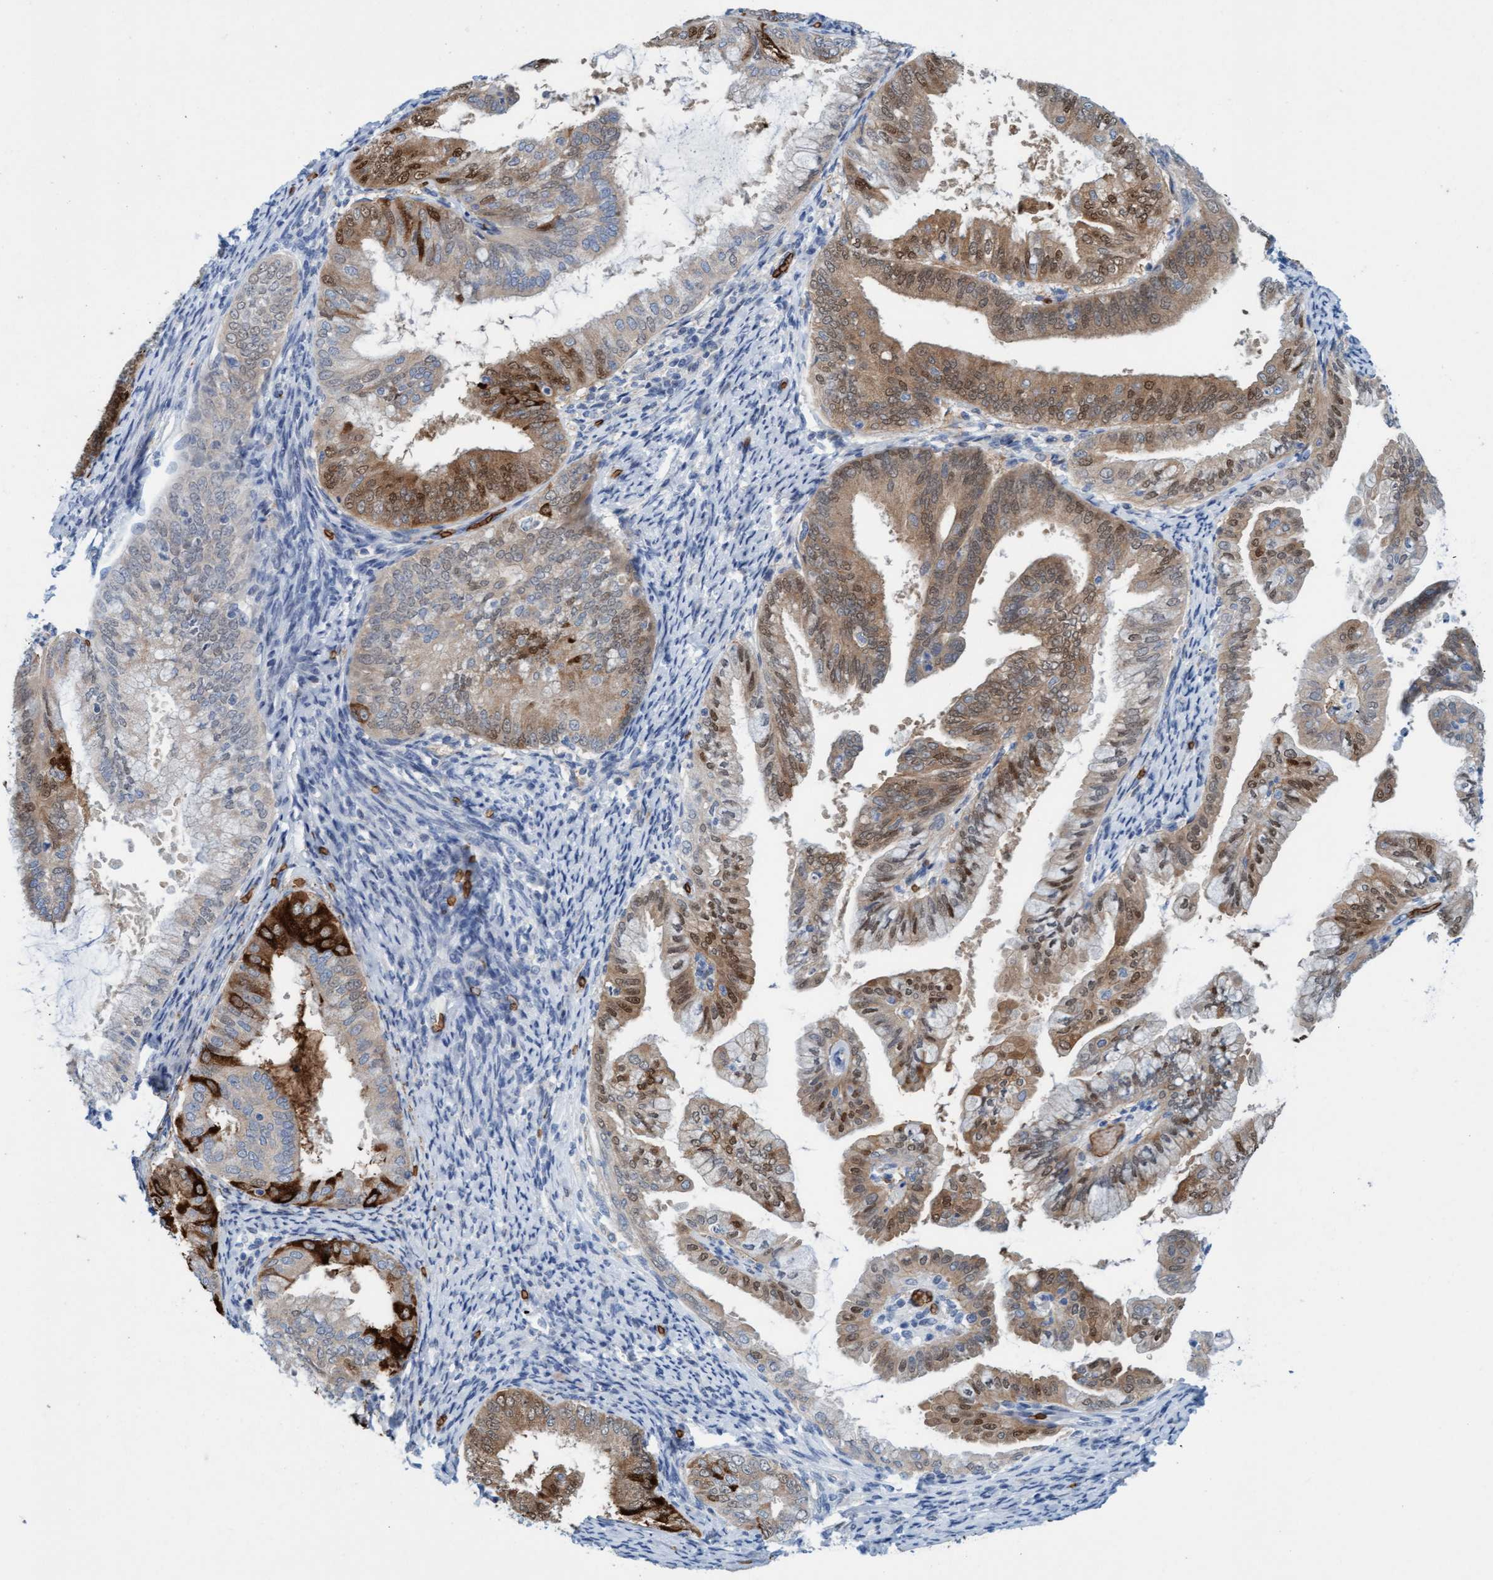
{"staining": {"intensity": "moderate", "quantity": "25%-75%", "location": "cytoplasmic/membranous,nuclear"}, "tissue": "endometrial cancer", "cell_type": "Tumor cells", "image_type": "cancer", "snomed": [{"axis": "morphology", "description": "Adenocarcinoma, NOS"}, {"axis": "topography", "description": "Endometrium"}], "caption": "A micrograph of human endometrial adenocarcinoma stained for a protein reveals moderate cytoplasmic/membranous and nuclear brown staining in tumor cells.", "gene": "SPEM2", "patient": {"sex": "female", "age": 63}}